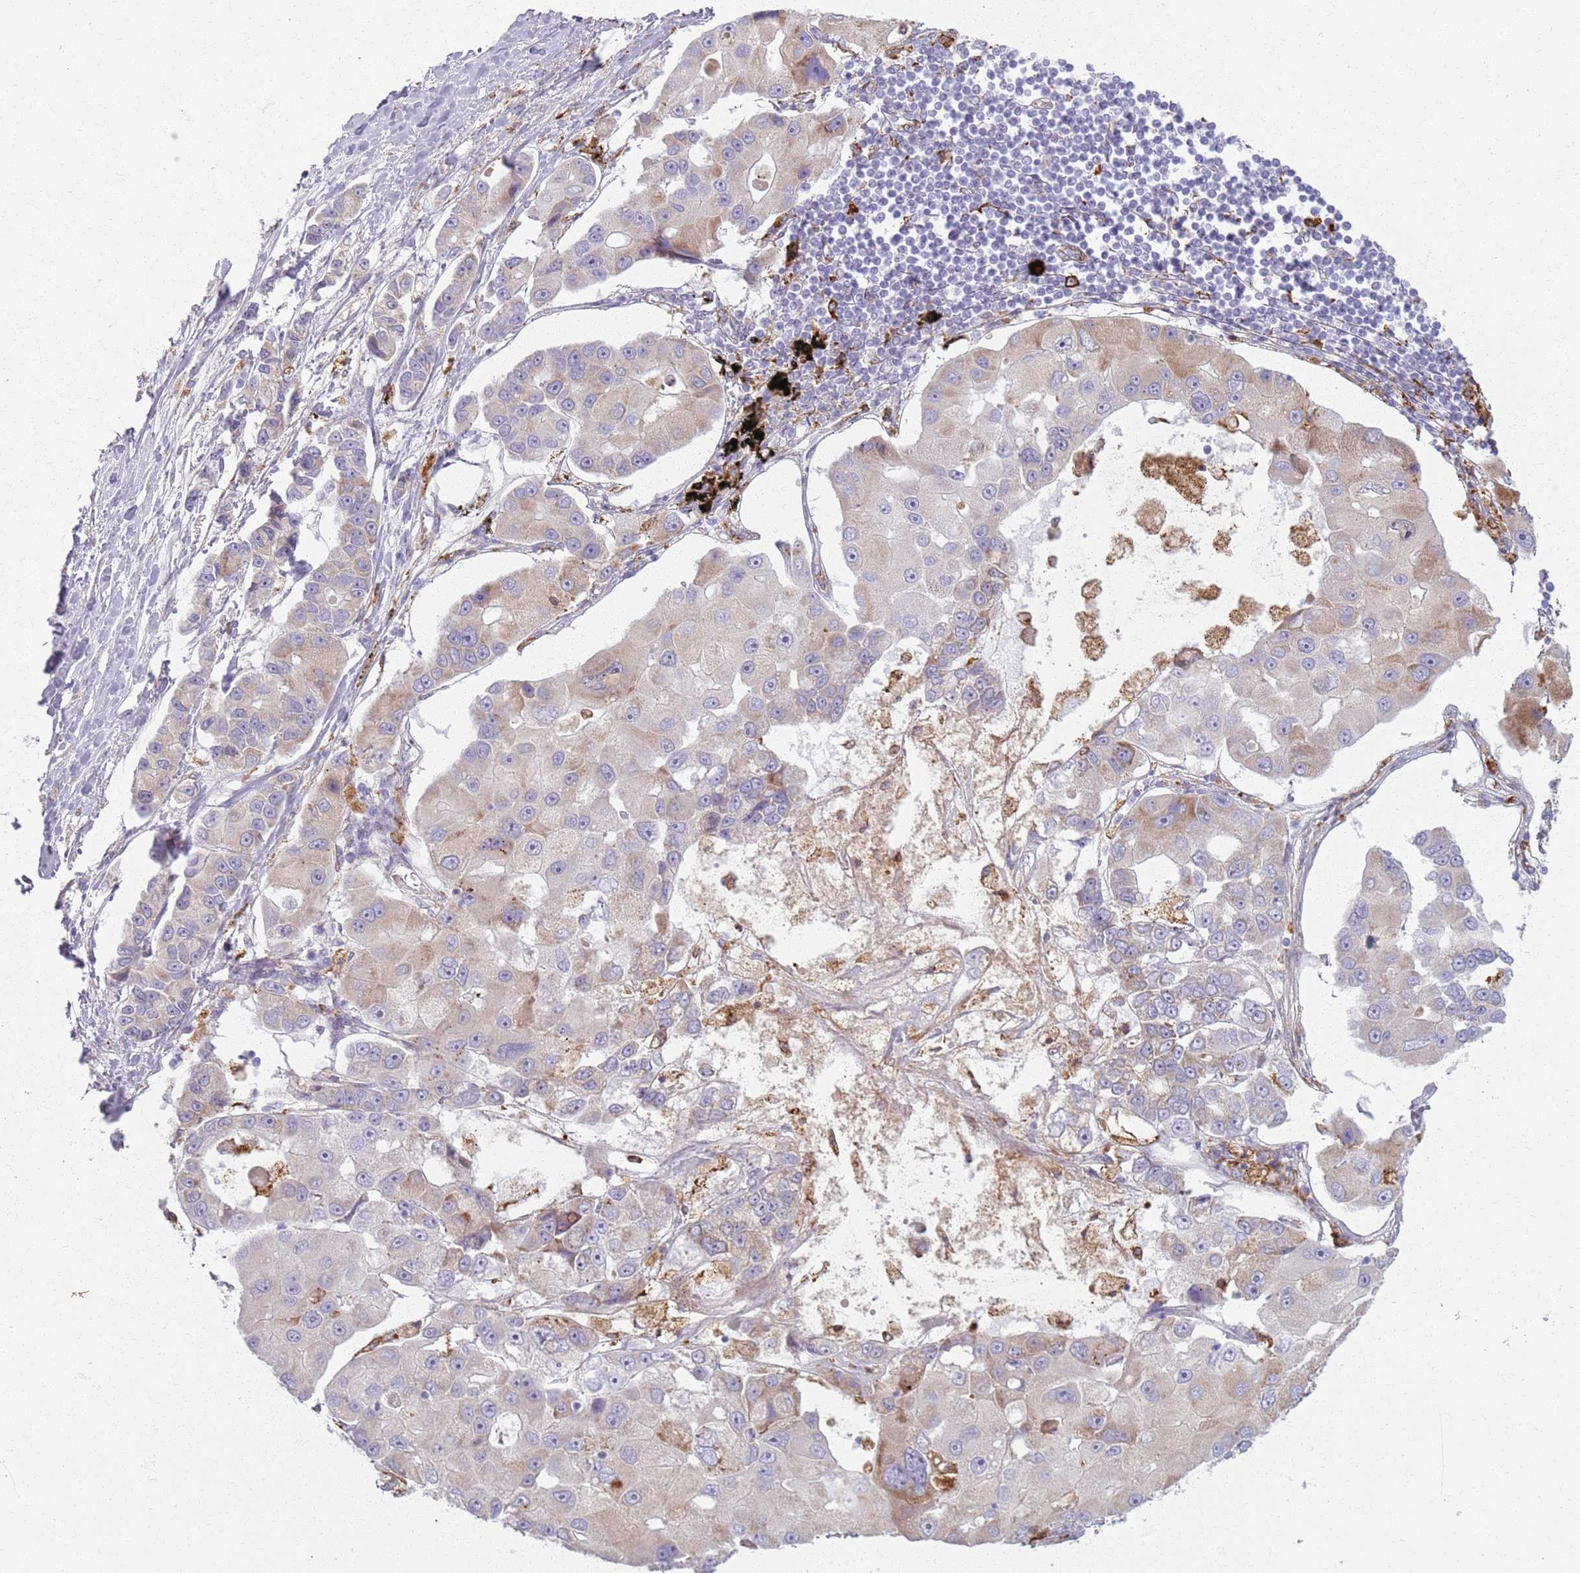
{"staining": {"intensity": "weak", "quantity": "<25%", "location": "cytoplasmic/membranous"}, "tissue": "lung cancer", "cell_type": "Tumor cells", "image_type": "cancer", "snomed": [{"axis": "morphology", "description": "Adenocarcinoma, NOS"}, {"axis": "topography", "description": "Lung"}], "caption": "Lung cancer was stained to show a protein in brown. There is no significant expression in tumor cells. (Brightfield microscopy of DAB IHC at high magnification).", "gene": "COLGALT1", "patient": {"sex": "female", "age": 54}}